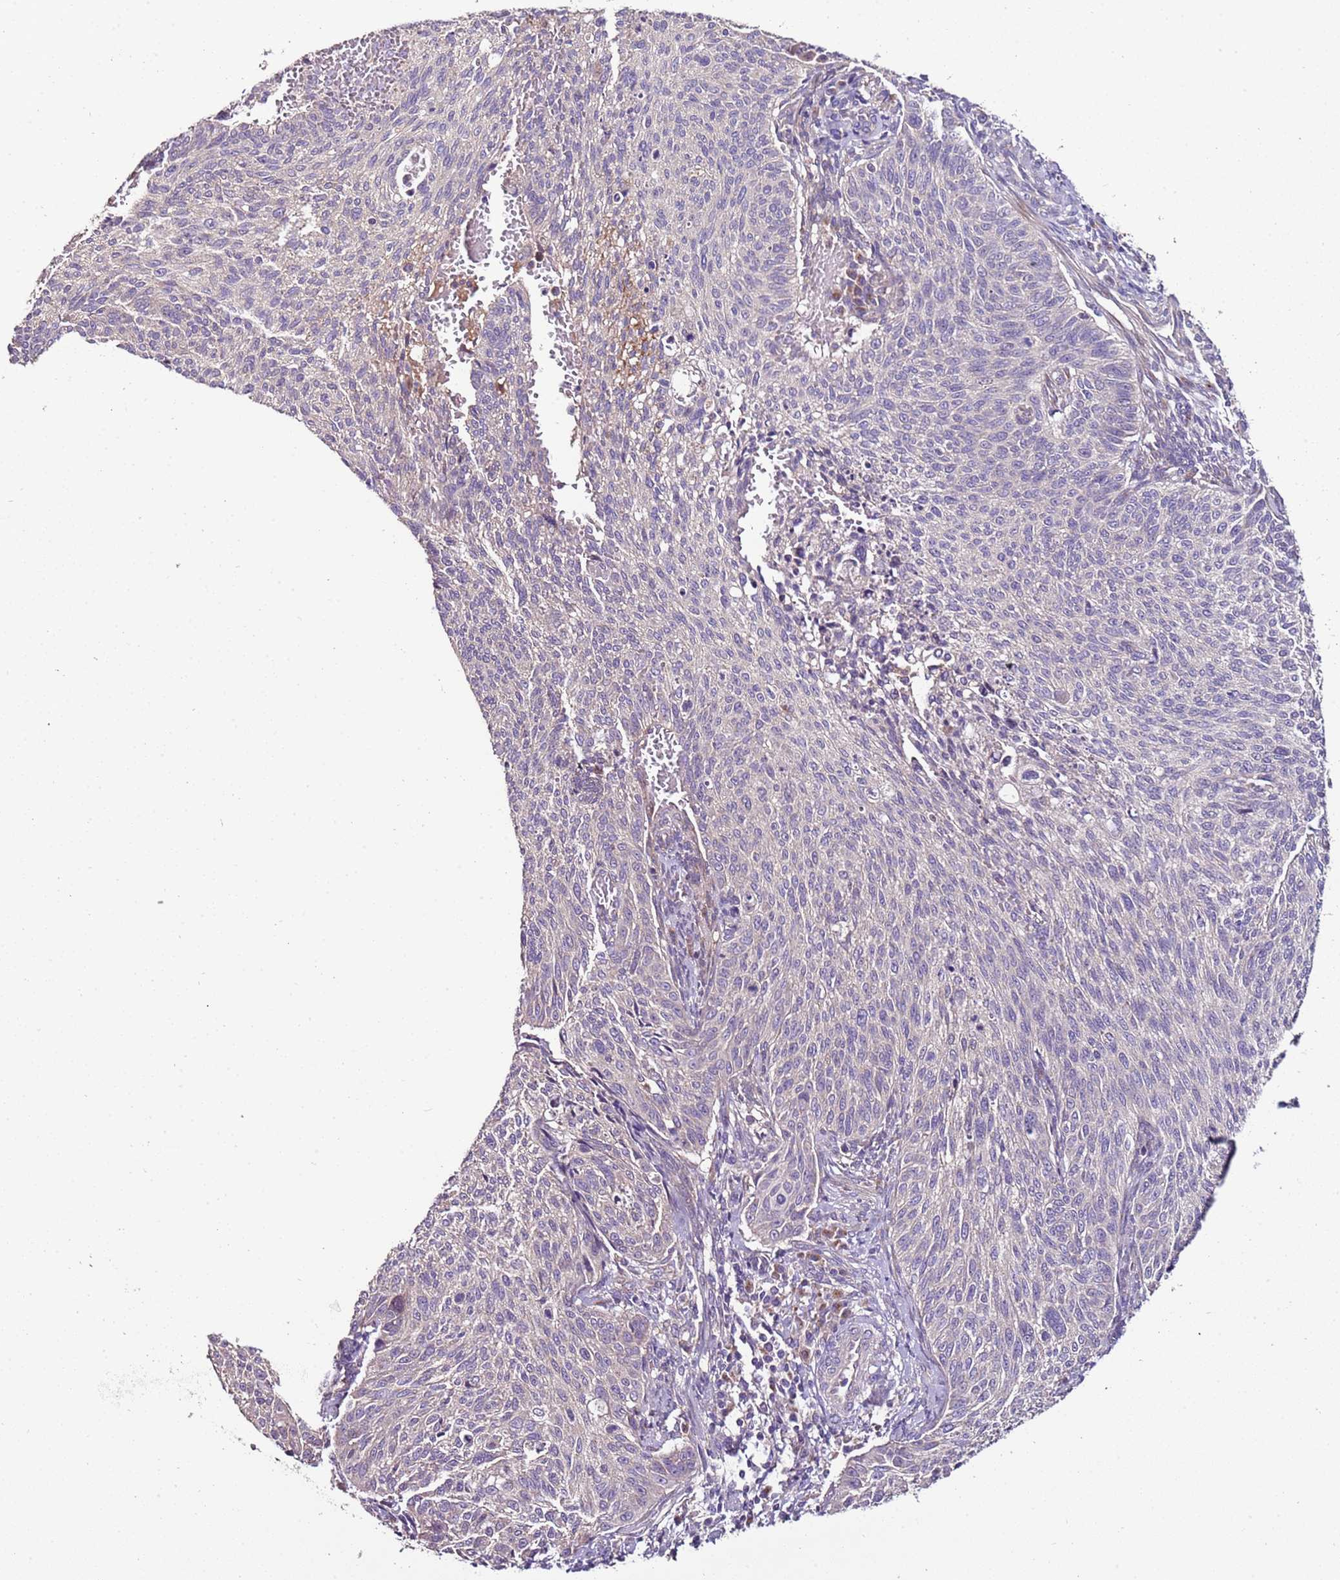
{"staining": {"intensity": "negative", "quantity": "none", "location": "none"}, "tissue": "cervical cancer", "cell_type": "Tumor cells", "image_type": "cancer", "snomed": [{"axis": "morphology", "description": "Squamous cell carcinoma, NOS"}, {"axis": "topography", "description": "Cervix"}], "caption": "High magnification brightfield microscopy of cervical cancer (squamous cell carcinoma) stained with DAB (brown) and counterstained with hematoxylin (blue): tumor cells show no significant staining.", "gene": "FAM20A", "patient": {"sex": "female", "age": 70}}